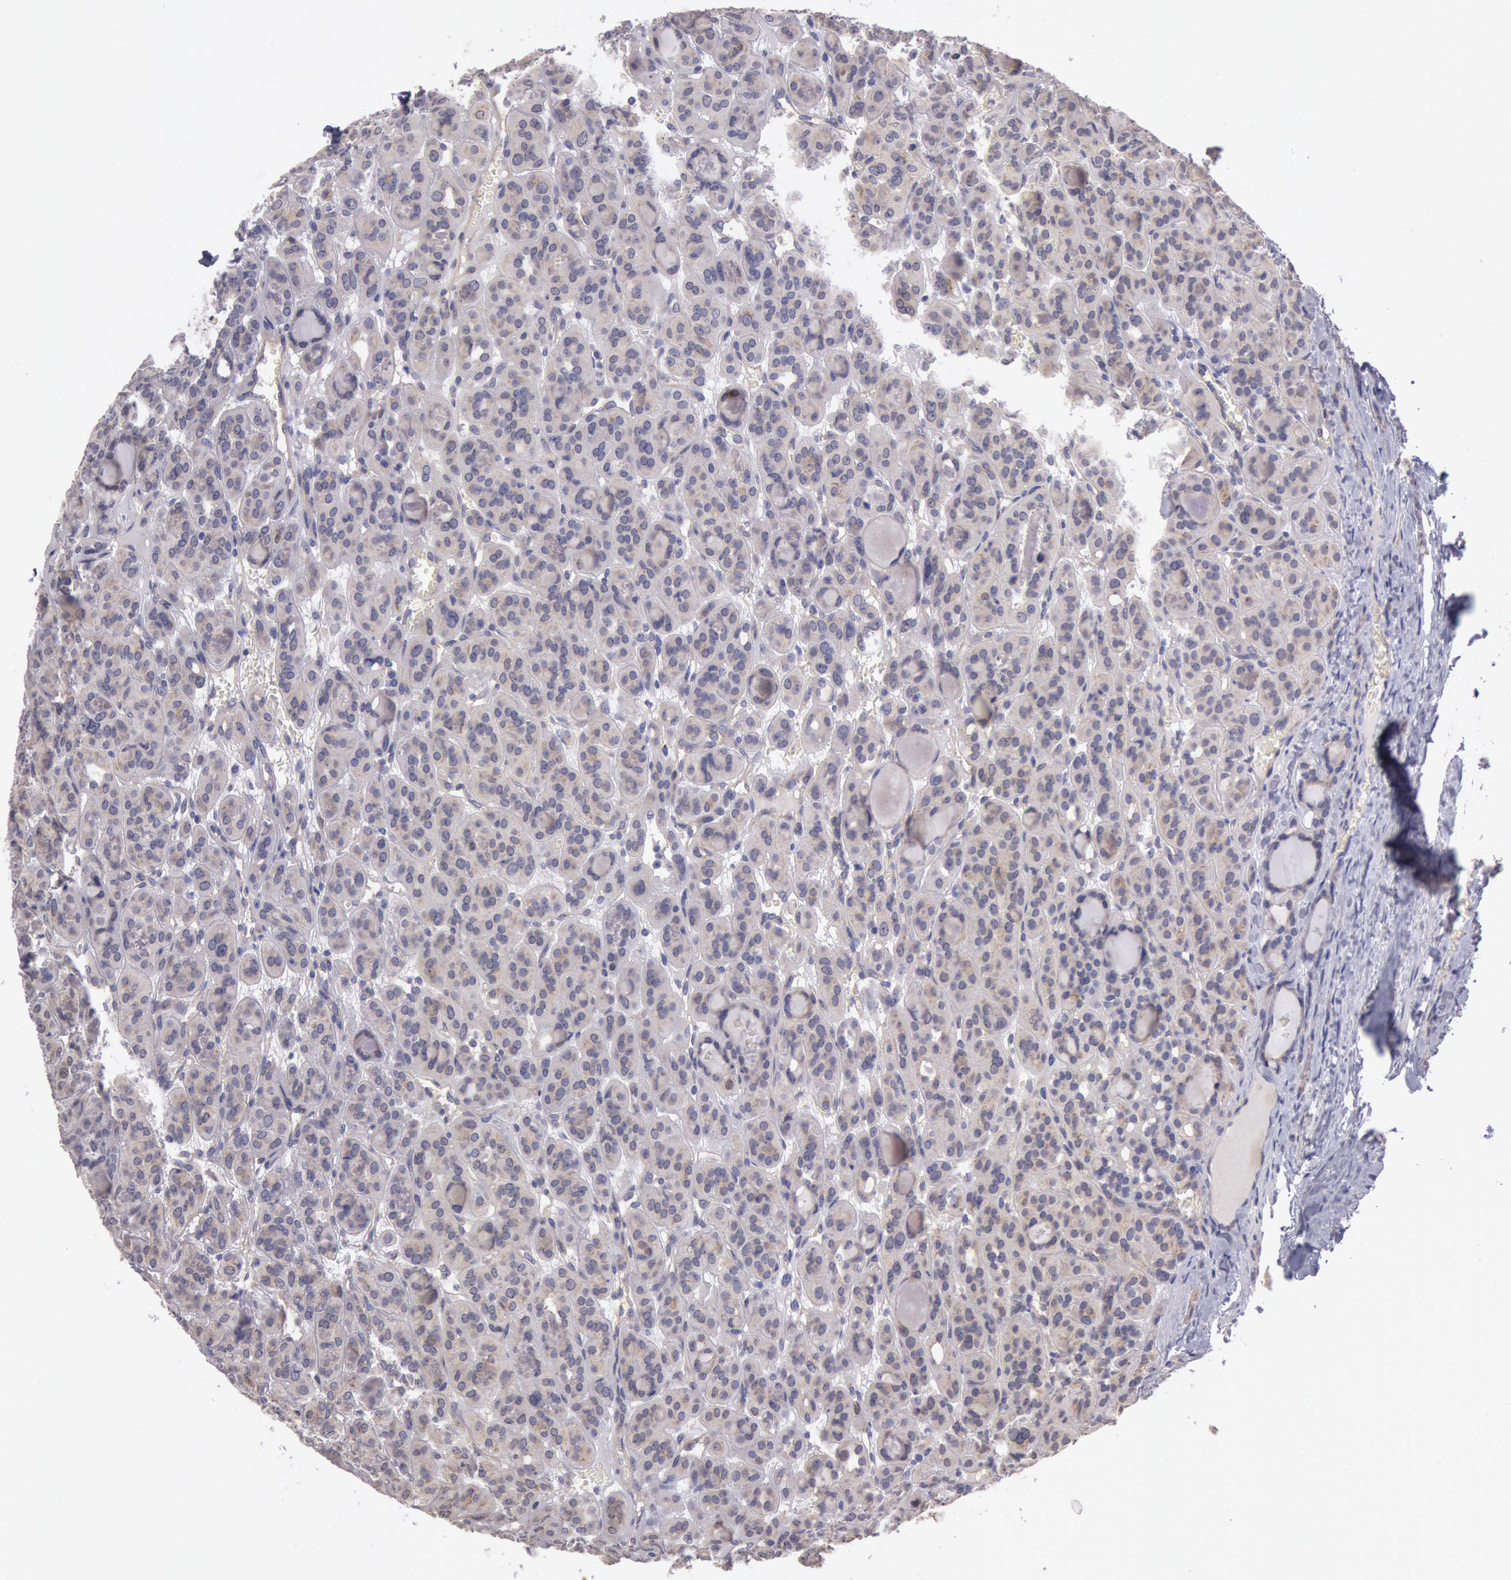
{"staining": {"intensity": "negative", "quantity": "none", "location": "none"}, "tissue": "thyroid cancer", "cell_type": "Tumor cells", "image_type": "cancer", "snomed": [{"axis": "morphology", "description": "Follicular adenoma carcinoma, NOS"}, {"axis": "topography", "description": "Thyroid gland"}], "caption": "This is an immunohistochemistry (IHC) image of human thyroid cancer. There is no positivity in tumor cells.", "gene": "AMOTL1", "patient": {"sex": "female", "age": 71}}